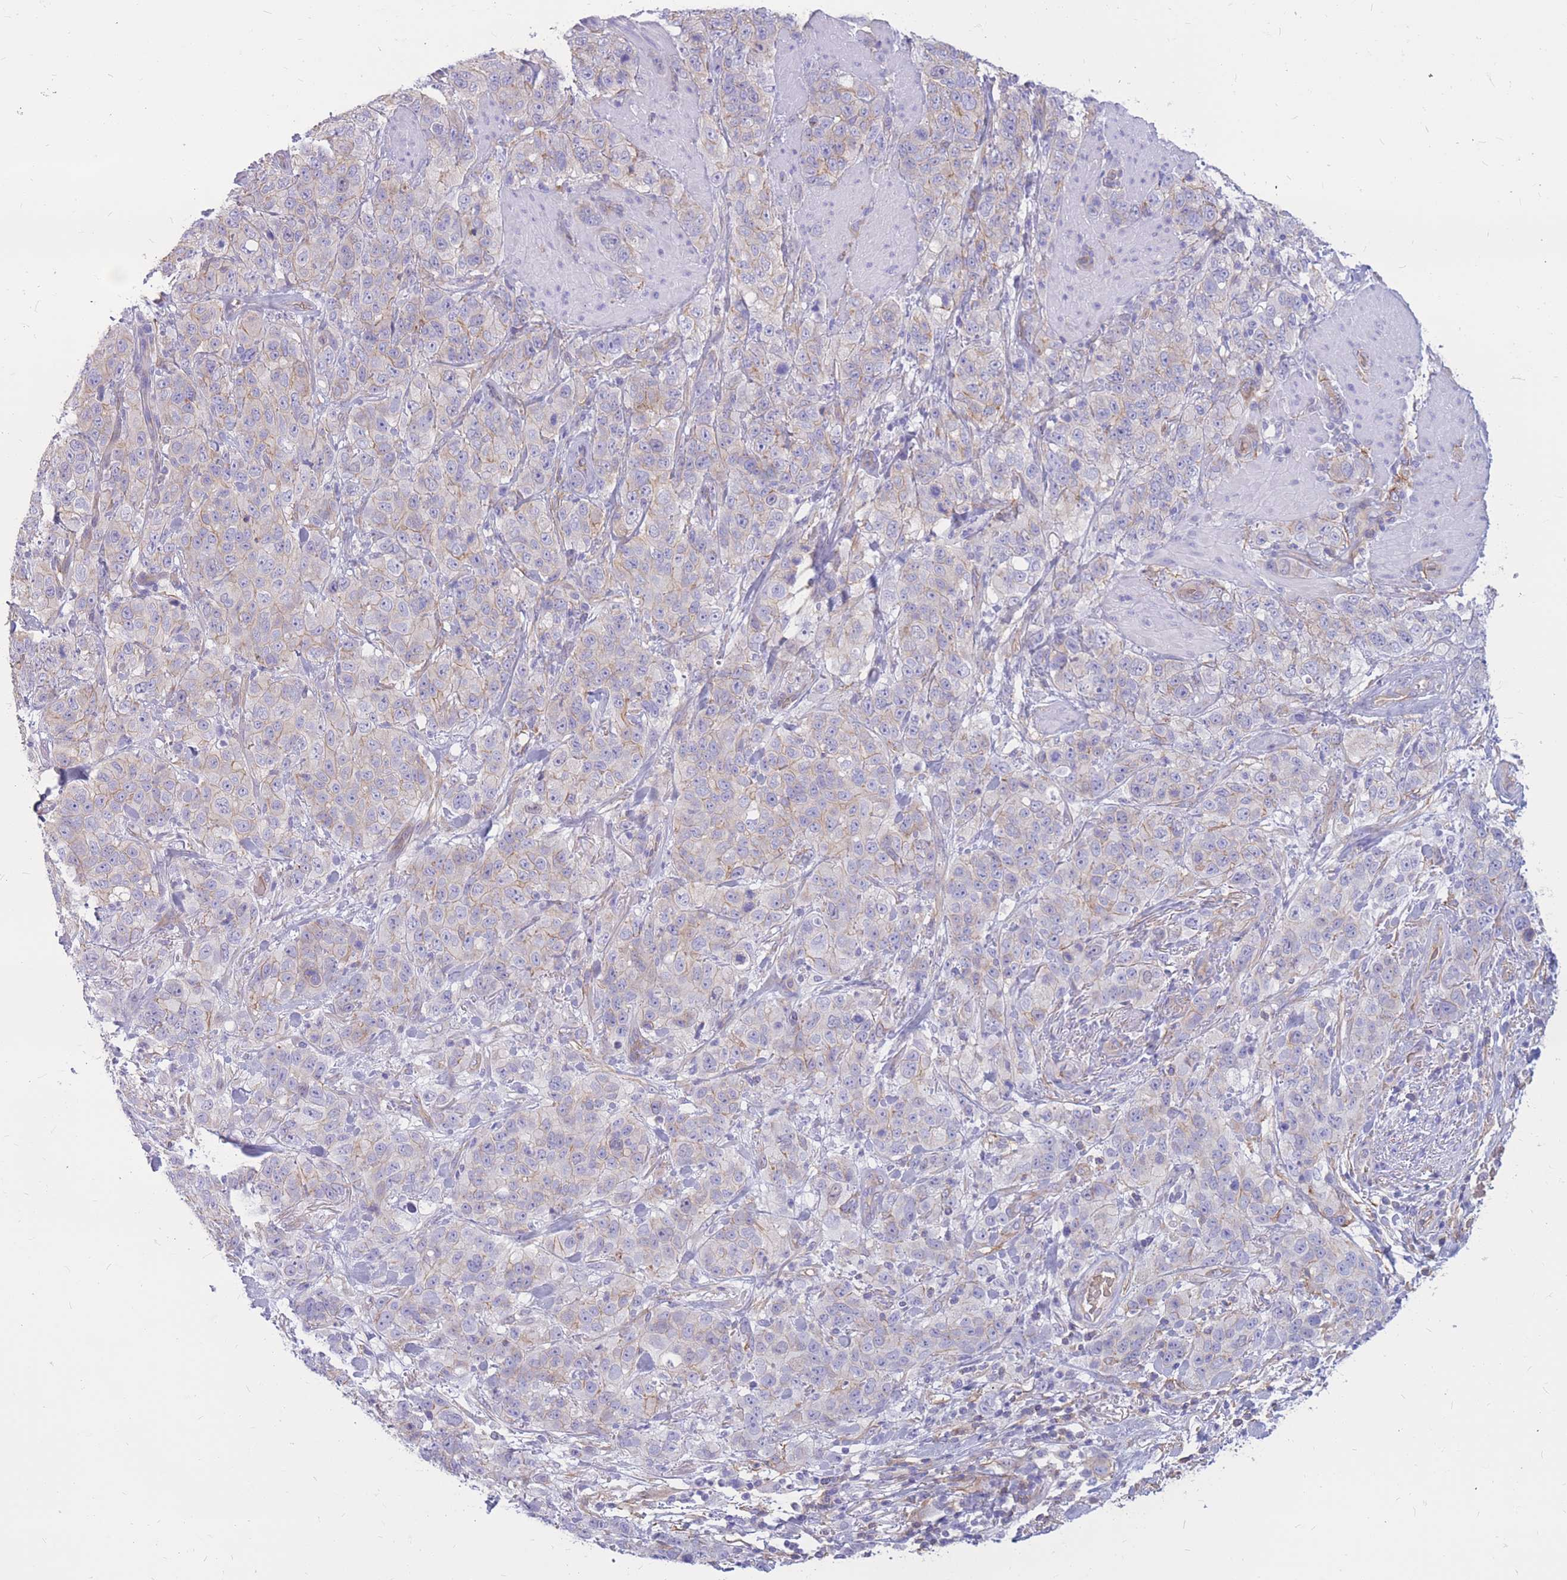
{"staining": {"intensity": "weak", "quantity": "<25%", "location": "cytoplasmic/membranous"}, "tissue": "stomach cancer", "cell_type": "Tumor cells", "image_type": "cancer", "snomed": [{"axis": "morphology", "description": "Adenocarcinoma, NOS"}, {"axis": "topography", "description": "Stomach"}], "caption": "A high-resolution histopathology image shows immunohistochemistry staining of stomach cancer (adenocarcinoma), which reveals no significant staining in tumor cells.", "gene": "ADD2", "patient": {"sex": "male", "age": 48}}